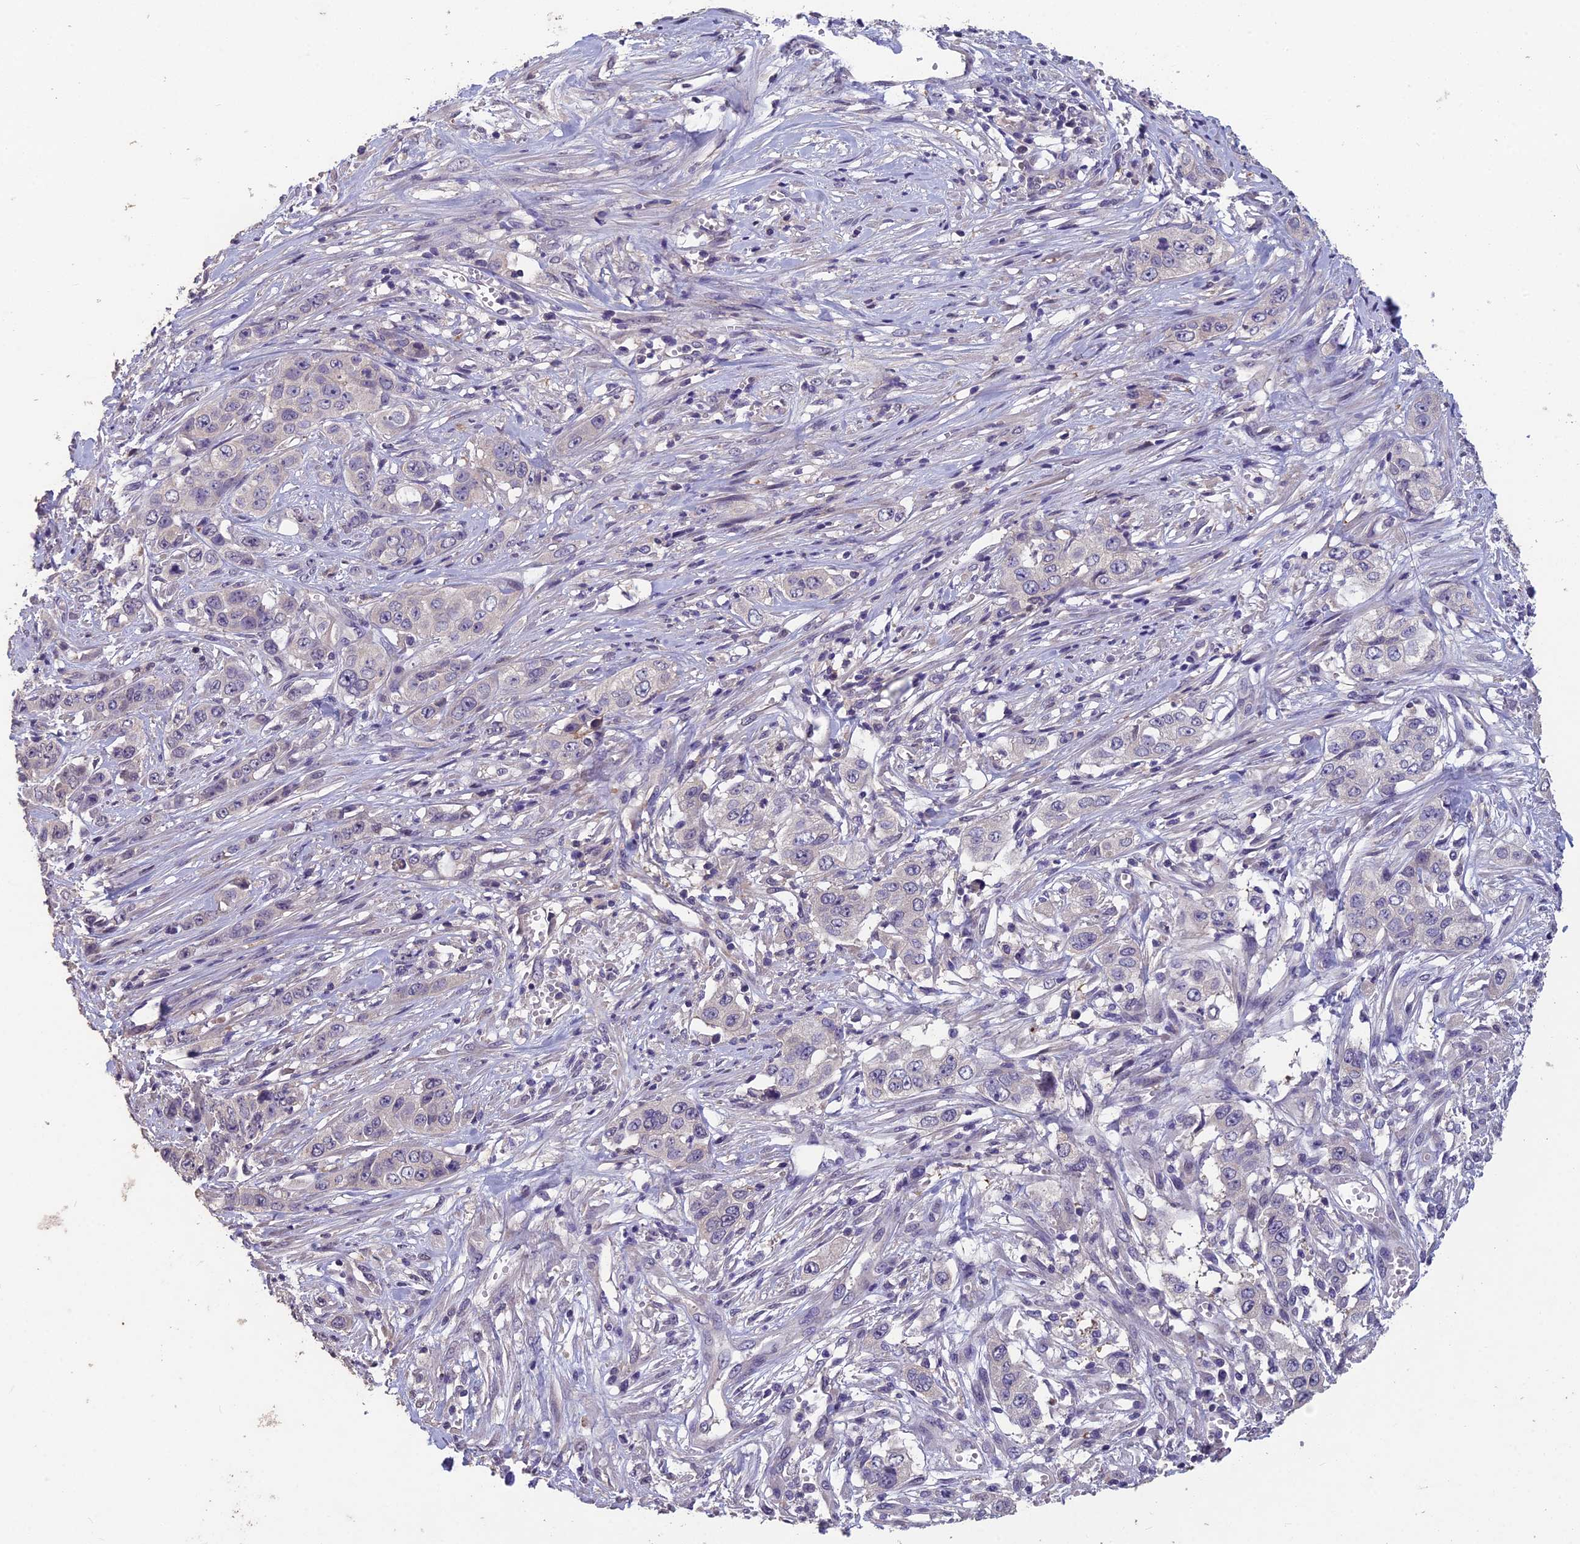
{"staining": {"intensity": "negative", "quantity": "none", "location": "none"}, "tissue": "stomach cancer", "cell_type": "Tumor cells", "image_type": "cancer", "snomed": [{"axis": "morphology", "description": "Adenocarcinoma, NOS"}, {"axis": "topography", "description": "Stomach, upper"}], "caption": "Immunohistochemistry of human stomach adenocarcinoma displays no expression in tumor cells. (Brightfield microscopy of DAB IHC at high magnification).", "gene": "CEACAM16", "patient": {"sex": "male", "age": 62}}